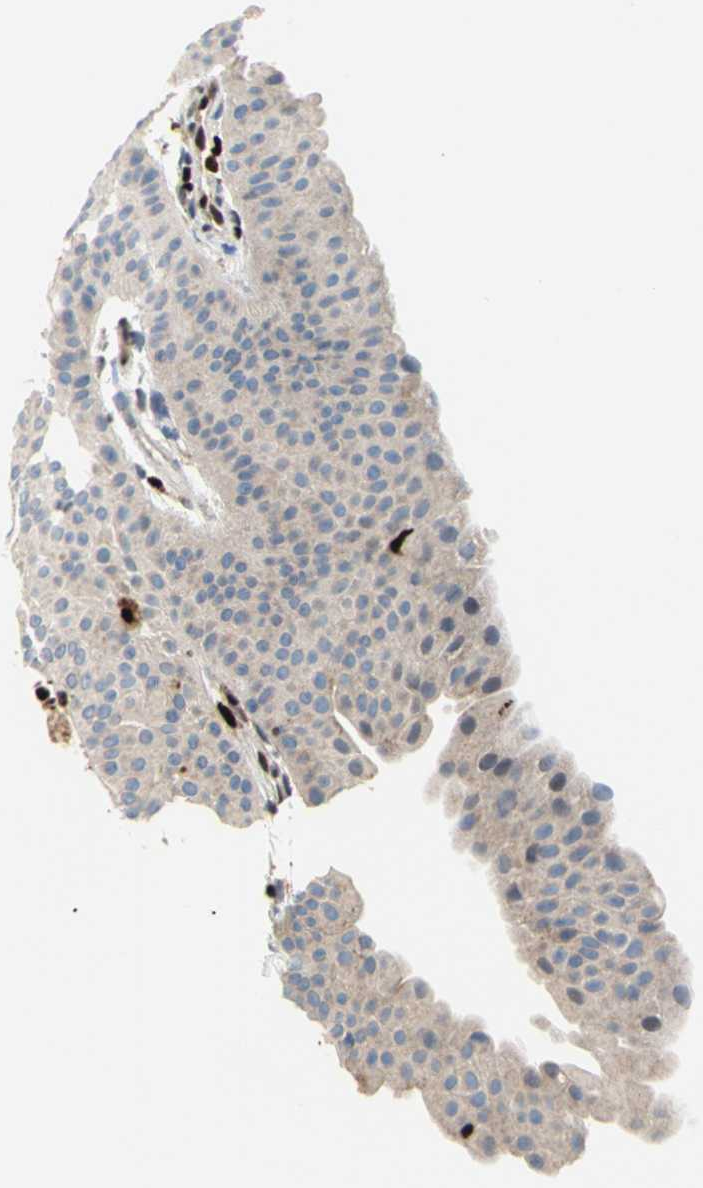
{"staining": {"intensity": "weak", "quantity": ">75%", "location": "cytoplasmic/membranous"}, "tissue": "urothelial cancer", "cell_type": "Tumor cells", "image_type": "cancer", "snomed": [{"axis": "morphology", "description": "Urothelial carcinoma, Low grade"}, {"axis": "topography", "description": "Urinary bladder"}], "caption": "Human low-grade urothelial carcinoma stained for a protein (brown) reveals weak cytoplasmic/membranous positive staining in approximately >75% of tumor cells.", "gene": "EED", "patient": {"sex": "female", "age": 60}}